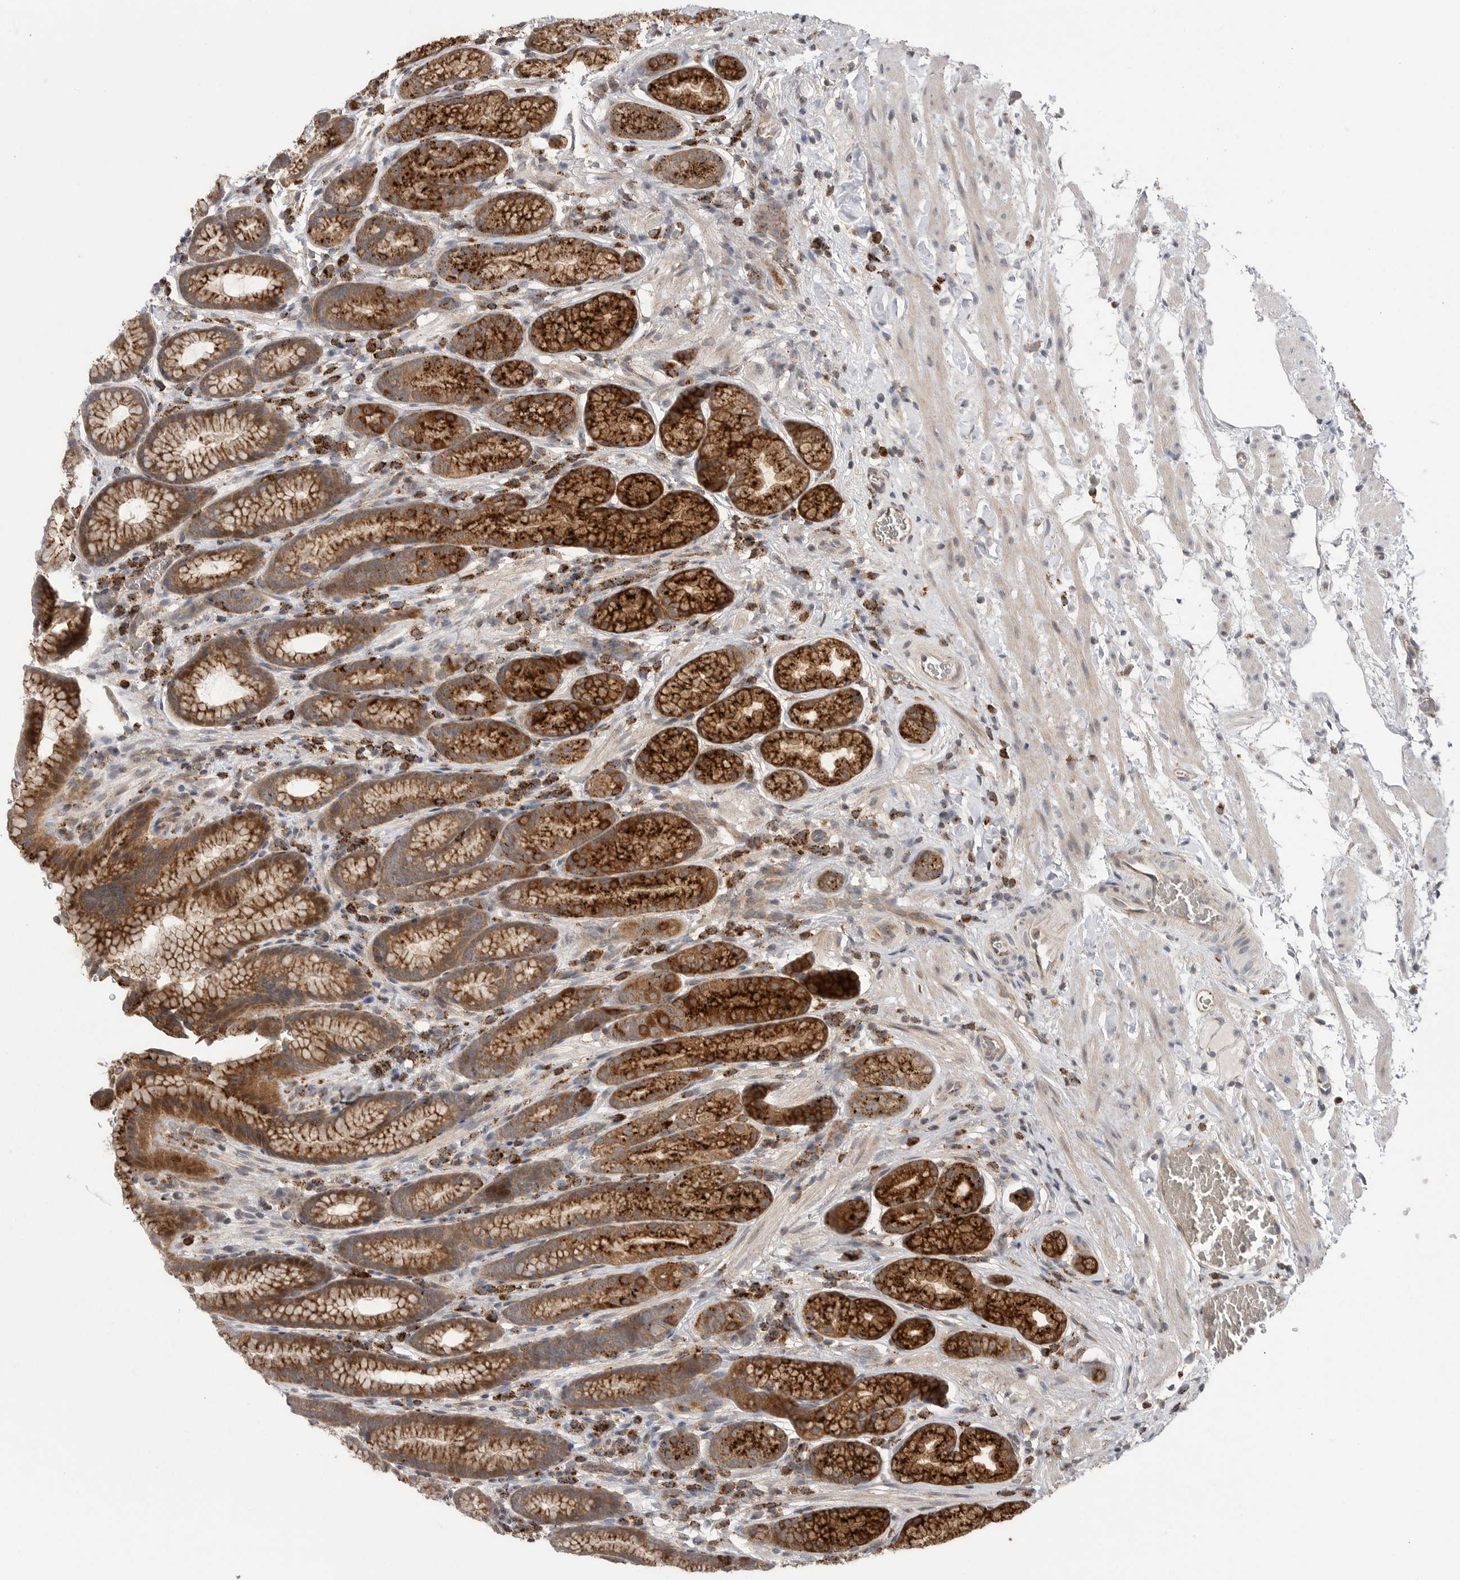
{"staining": {"intensity": "strong", "quantity": ">75%", "location": "cytoplasmic/membranous"}, "tissue": "stomach", "cell_type": "Glandular cells", "image_type": "normal", "snomed": [{"axis": "morphology", "description": "Normal tissue, NOS"}, {"axis": "topography", "description": "Stomach"}], "caption": "Immunohistochemical staining of normal stomach shows strong cytoplasmic/membranous protein staining in about >75% of glandular cells.", "gene": "GALNS", "patient": {"sex": "male", "age": 42}}